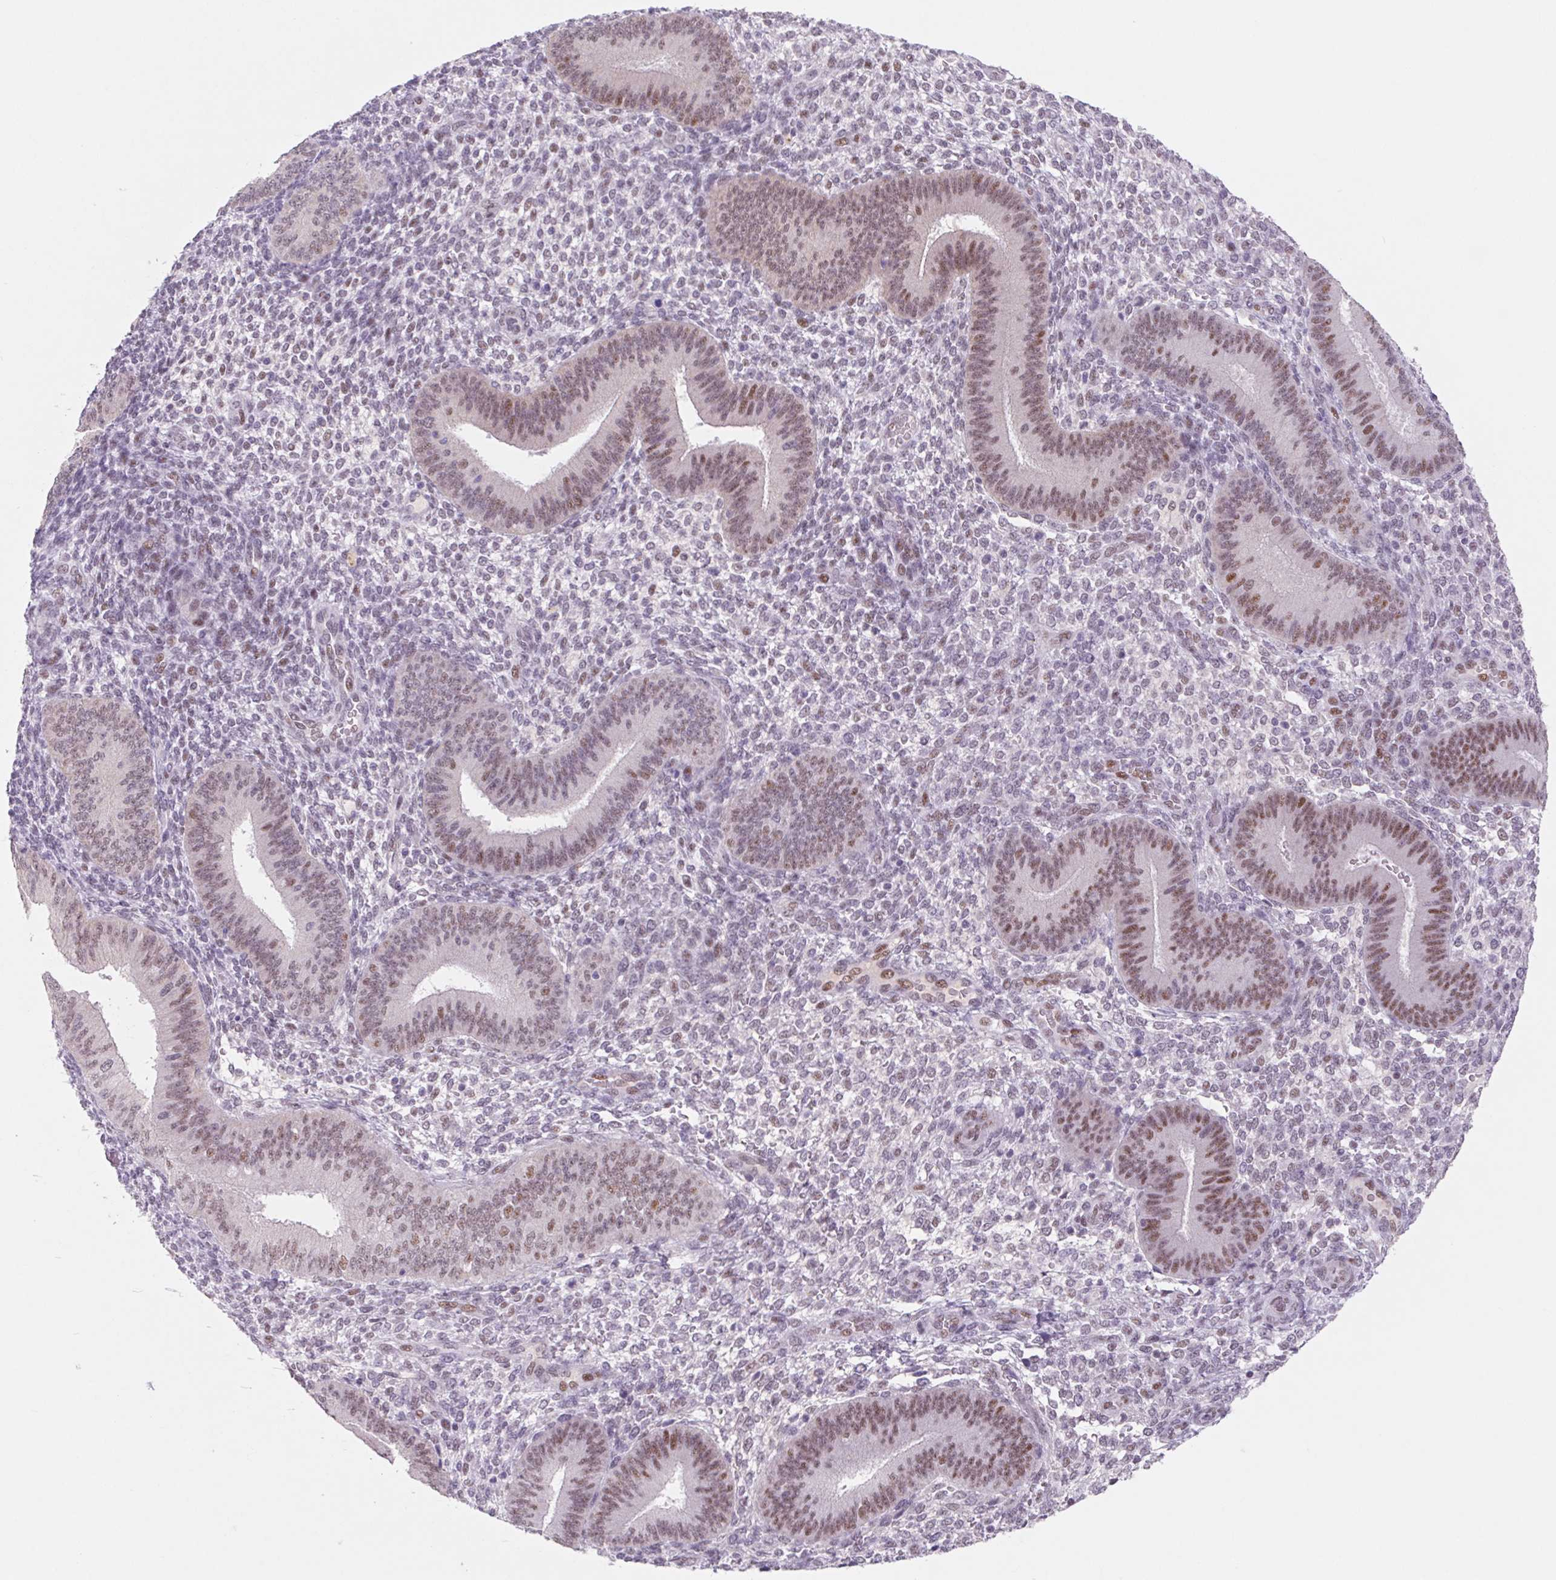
{"staining": {"intensity": "negative", "quantity": "none", "location": "none"}, "tissue": "endometrium", "cell_type": "Cells in endometrial stroma", "image_type": "normal", "snomed": [{"axis": "morphology", "description": "Normal tissue, NOS"}, {"axis": "topography", "description": "Endometrium"}], "caption": "A micrograph of endometrium stained for a protein demonstrates no brown staining in cells in endometrial stroma.", "gene": "DPPA5", "patient": {"sex": "female", "age": 39}}